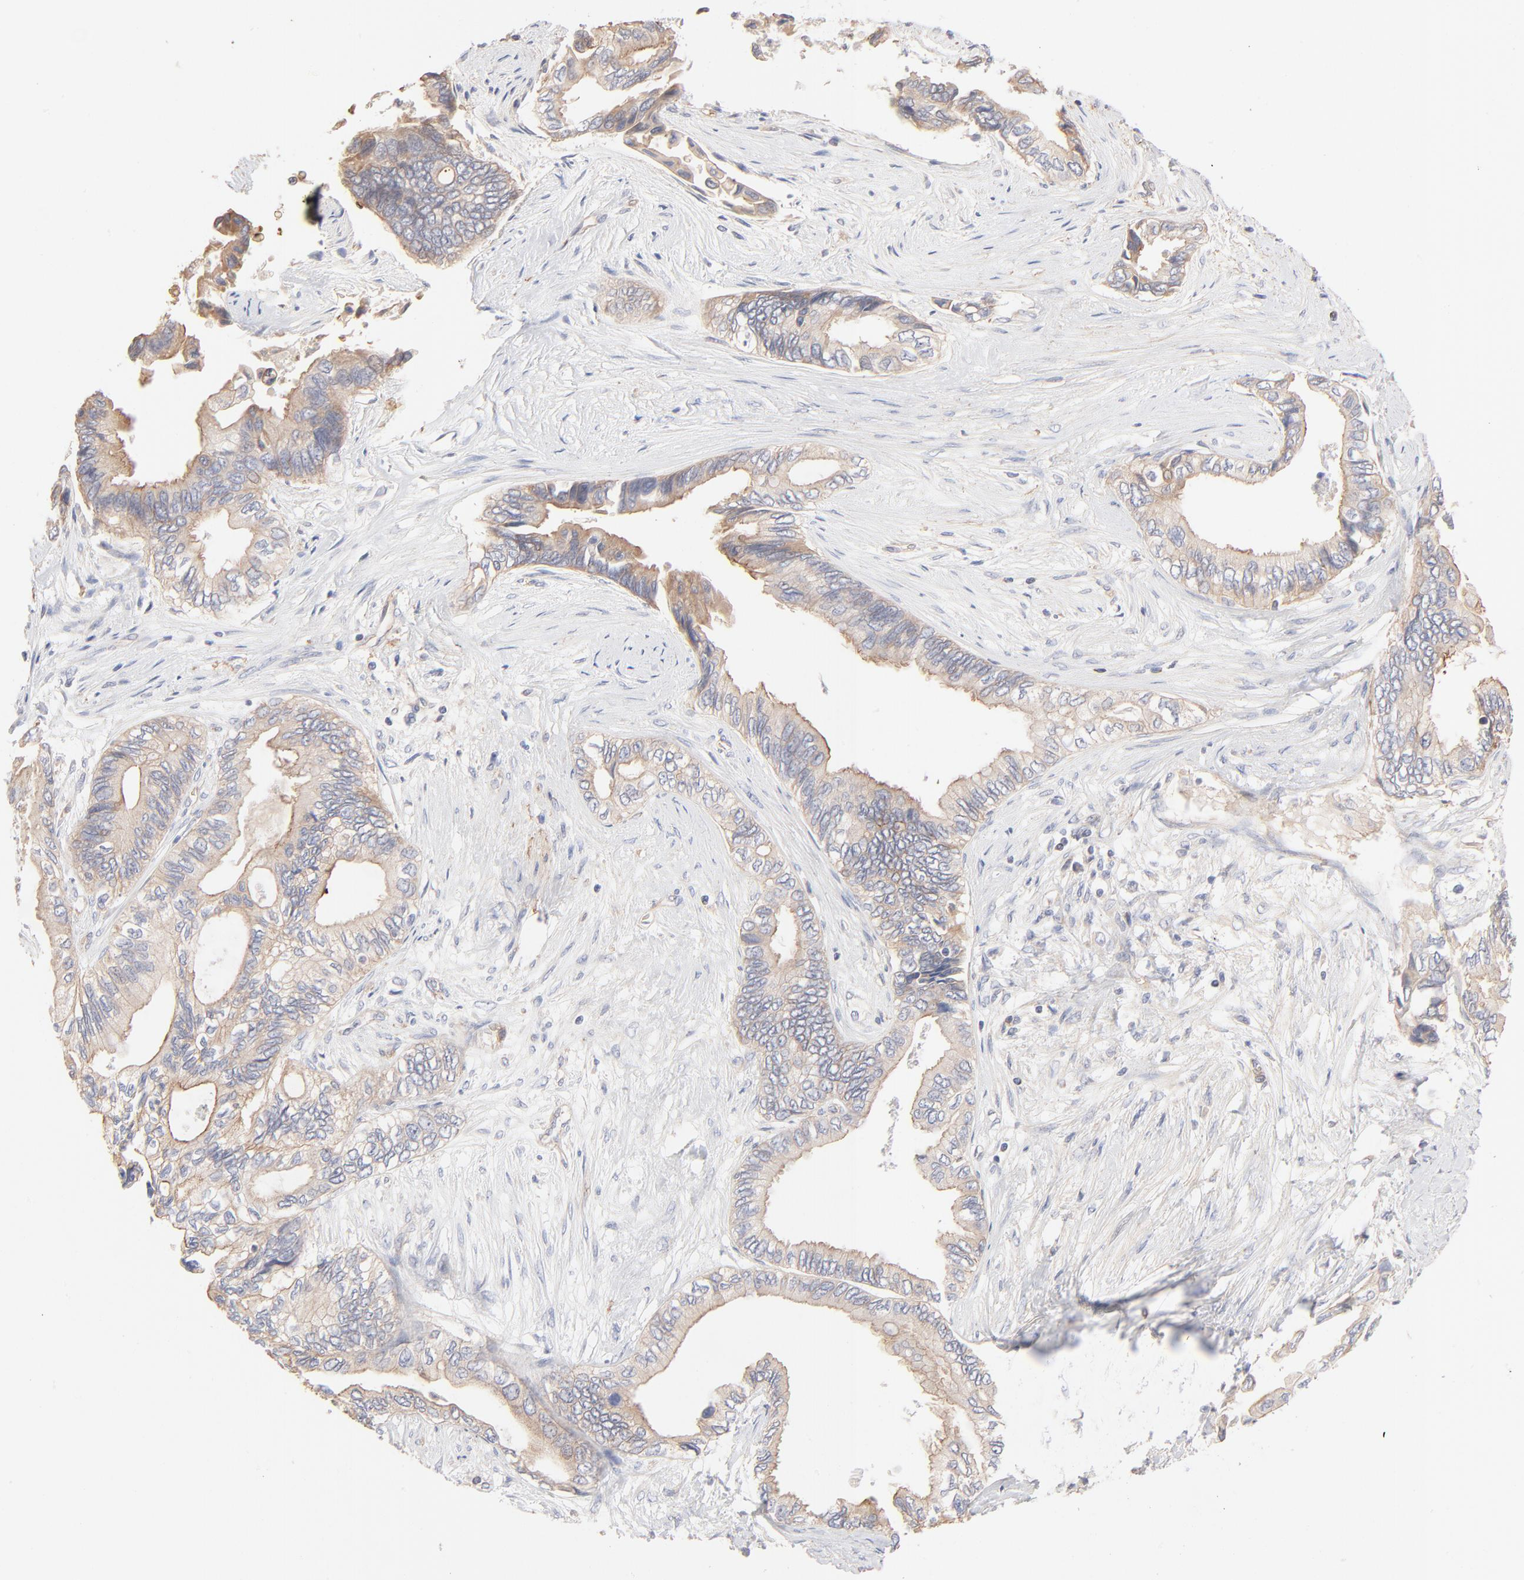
{"staining": {"intensity": "weak", "quantity": ">75%", "location": "cytoplasmic/membranous"}, "tissue": "pancreatic cancer", "cell_type": "Tumor cells", "image_type": "cancer", "snomed": [{"axis": "morphology", "description": "Adenocarcinoma, NOS"}, {"axis": "topography", "description": "Pancreas"}], "caption": "Weak cytoplasmic/membranous staining is appreciated in about >75% of tumor cells in pancreatic cancer (adenocarcinoma). The protein is shown in brown color, while the nuclei are stained blue.", "gene": "SPTB", "patient": {"sex": "female", "age": 66}}